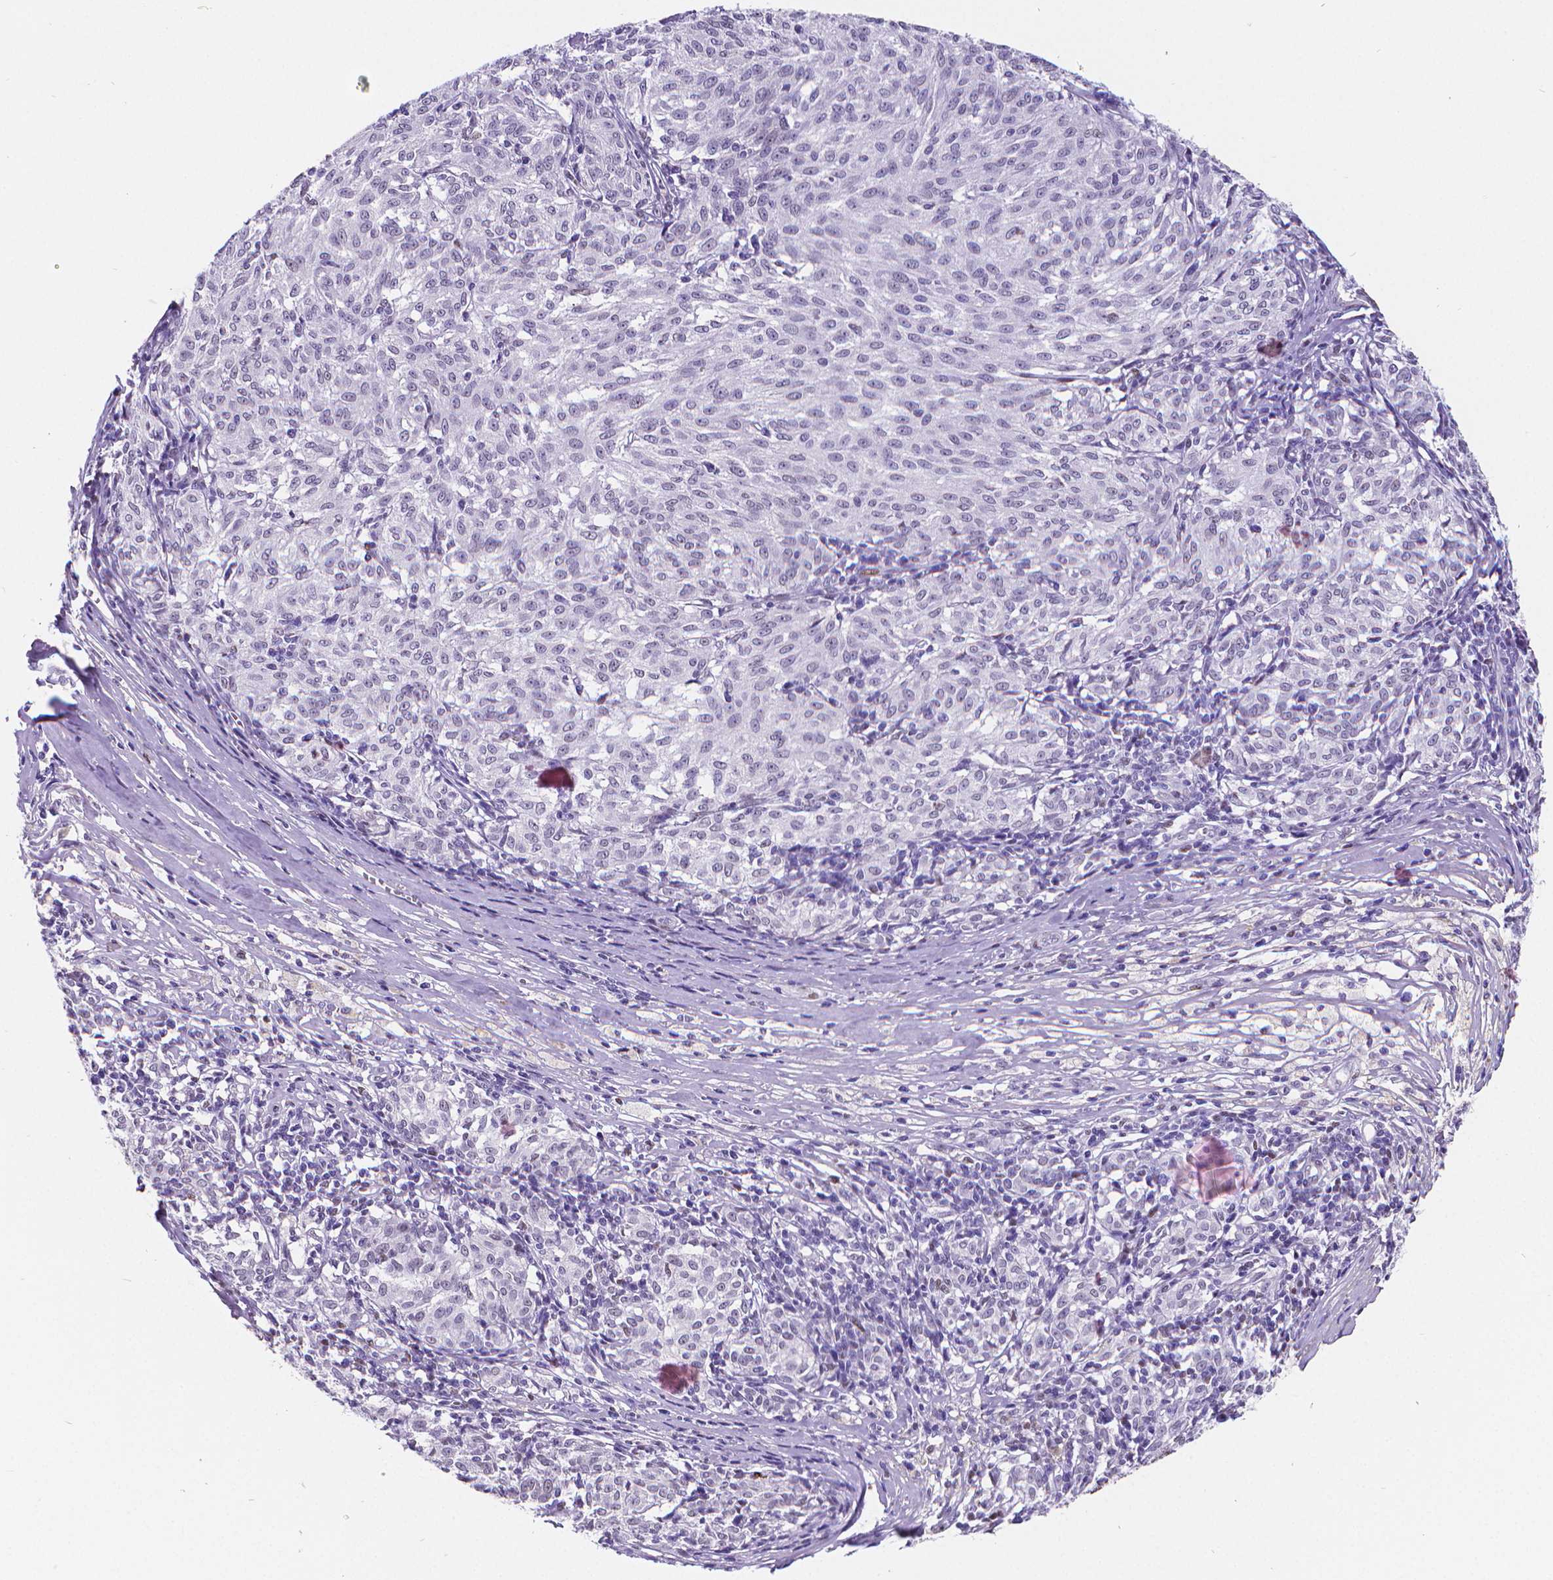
{"staining": {"intensity": "negative", "quantity": "none", "location": "none"}, "tissue": "melanoma", "cell_type": "Tumor cells", "image_type": "cancer", "snomed": [{"axis": "morphology", "description": "Malignant melanoma, NOS"}, {"axis": "topography", "description": "Skin"}], "caption": "There is no significant expression in tumor cells of melanoma.", "gene": "MEF2C", "patient": {"sex": "female", "age": 72}}